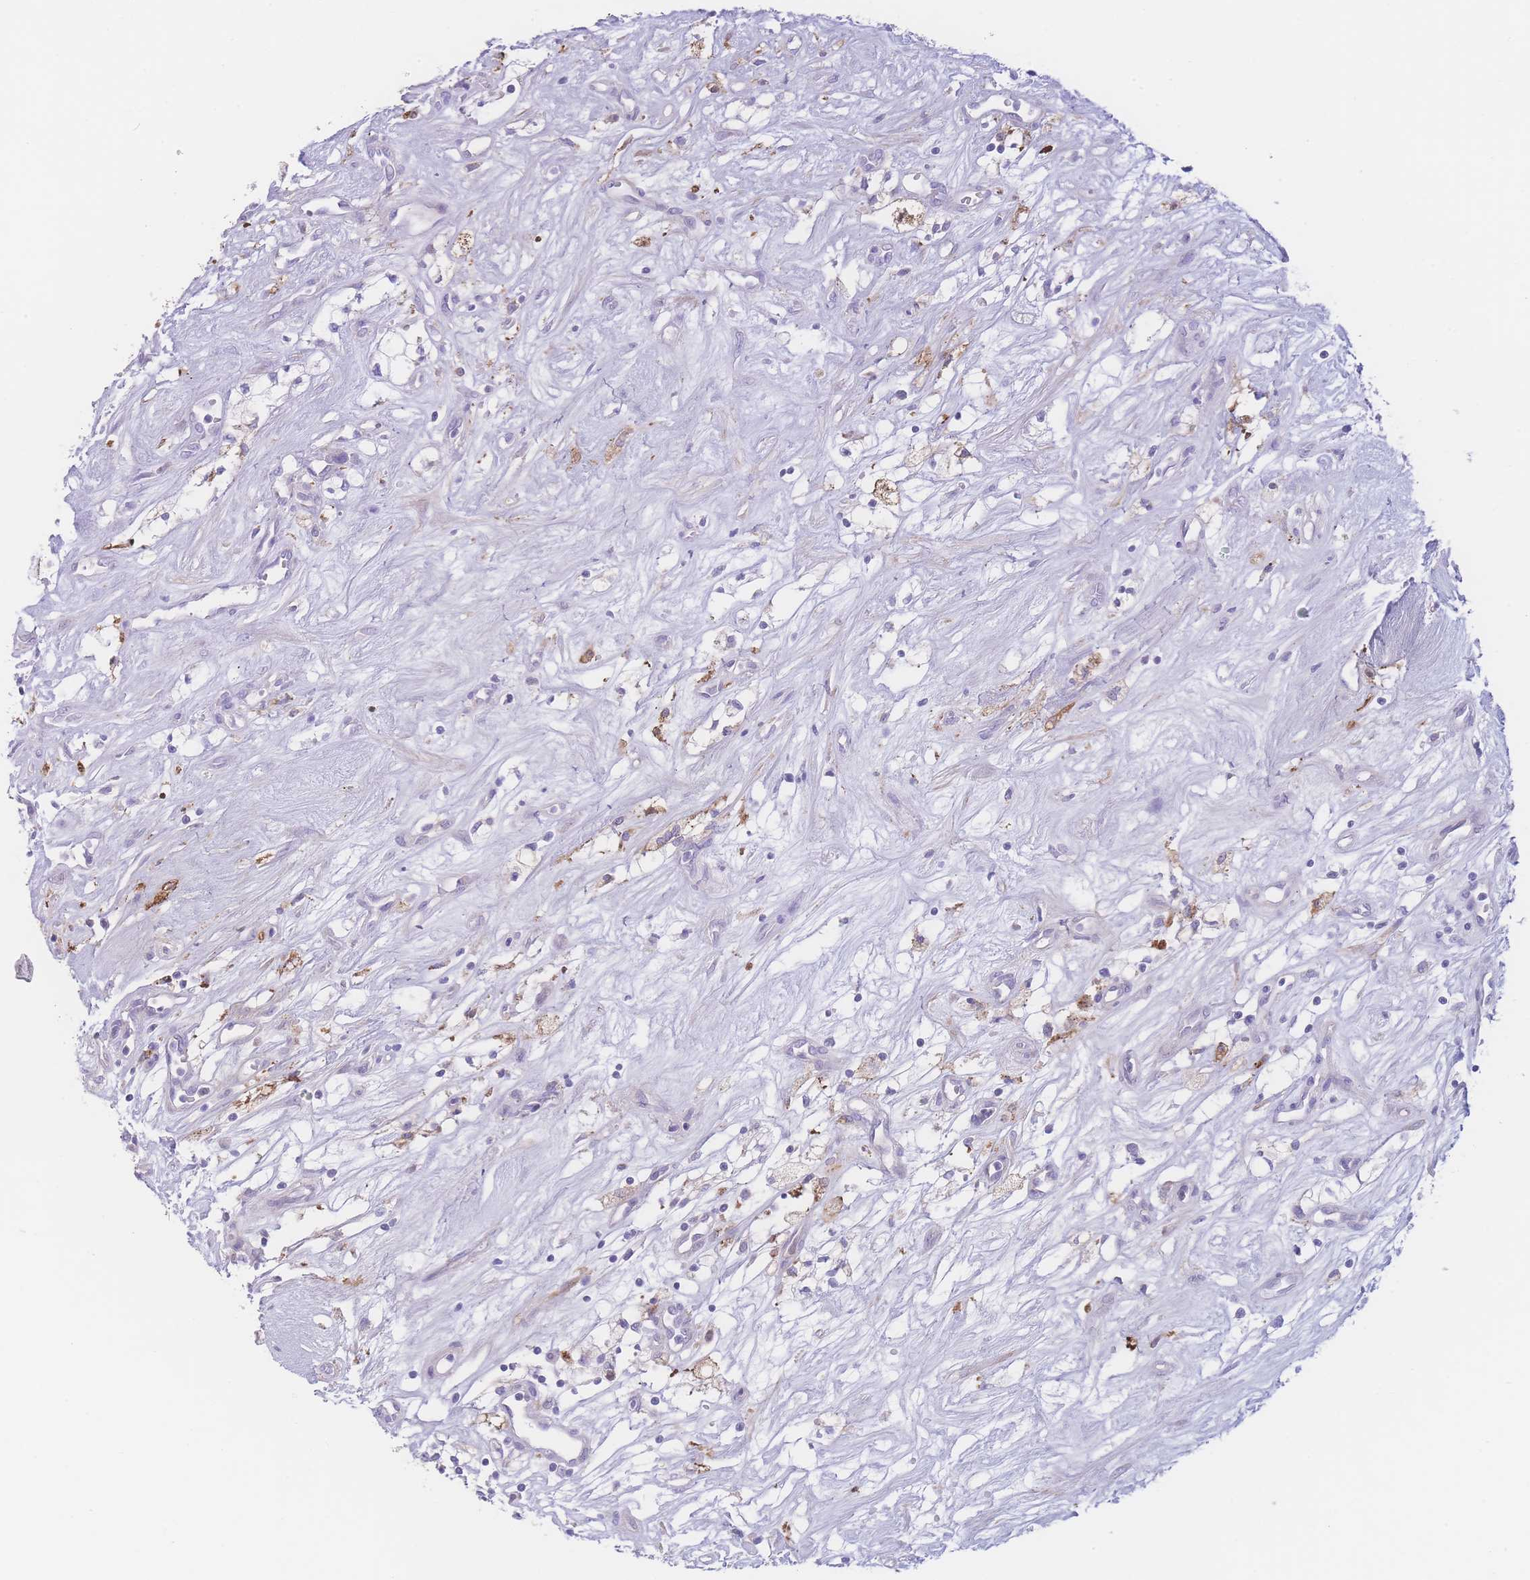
{"staining": {"intensity": "negative", "quantity": "none", "location": "none"}, "tissue": "renal cancer", "cell_type": "Tumor cells", "image_type": "cancer", "snomed": [{"axis": "morphology", "description": "Adenocarcinoma, NOS"}, {"axis": "topography", "description": "Kidney"}], "caption": "Immunohistochemistry (IHC) photomicrograph of human adenocarcinoma (renal) stained for a protein (brown), which shows no staining in tumor cells. (IHC, brightfield microscopy, high magnification).", "gene": "NBEAL1", "patient": {"sex": "male", "age": 59}}